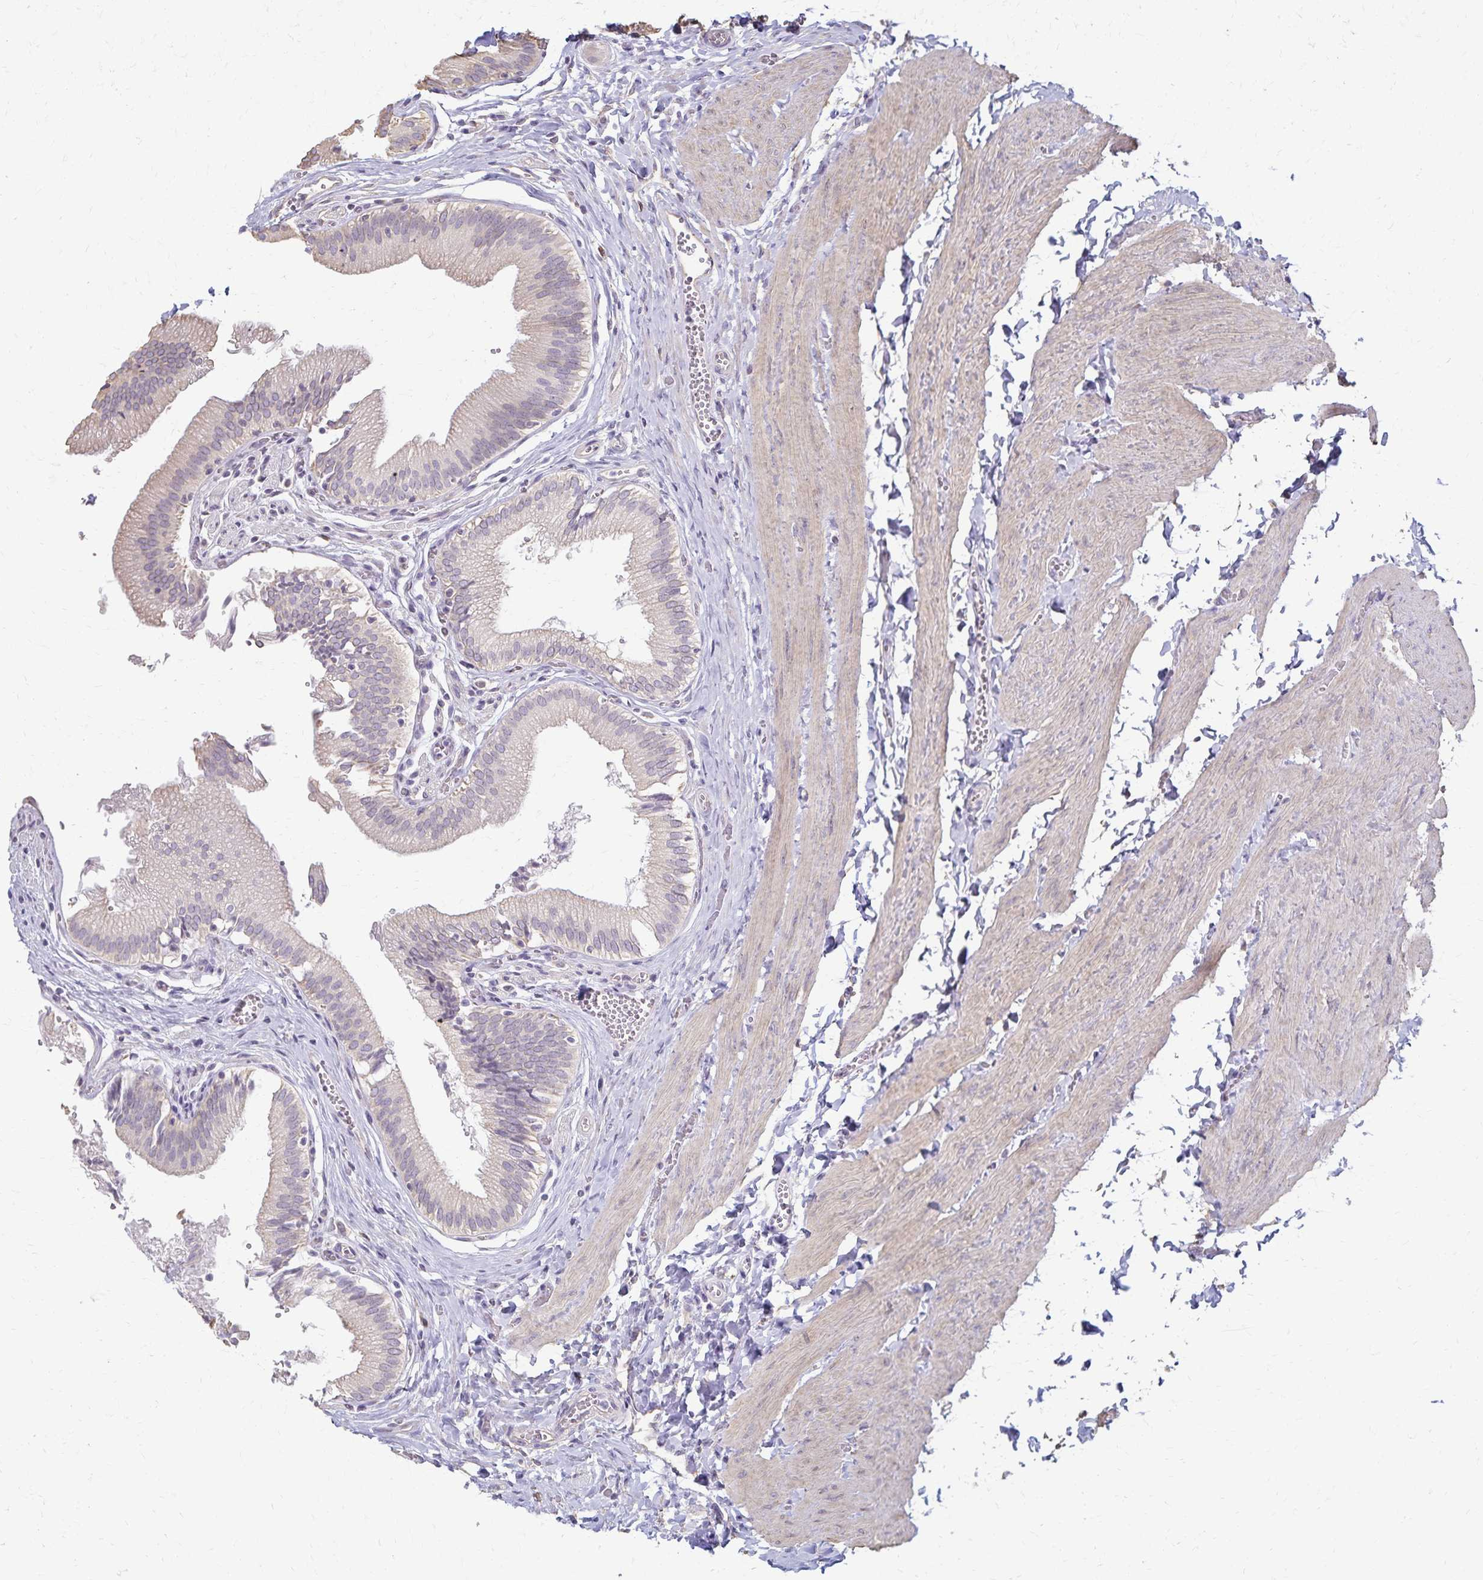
{"staining": {"intensity": "weak", "quantity": "<25%", "location": "cytoplasmic/membranous"}, "tissue": "gallbladder", "cell_type": "Glandular cells", "image_type": "normal", "snomed": [{"axis": "morphology", "description": "Normal tissue, NOS"}, {"axis": "topography", "description": "Gallbladder"}, {"axis": "topography", "description": "Peripheral nerve tissue"}], "caption": "Normal gallbladder was stained to show a protein in brown. There is no significant expression in glandular cells. Nuclei are stained in blue.", "gene": "KISS1", "patient": {"sex": "male", "age": 17}}